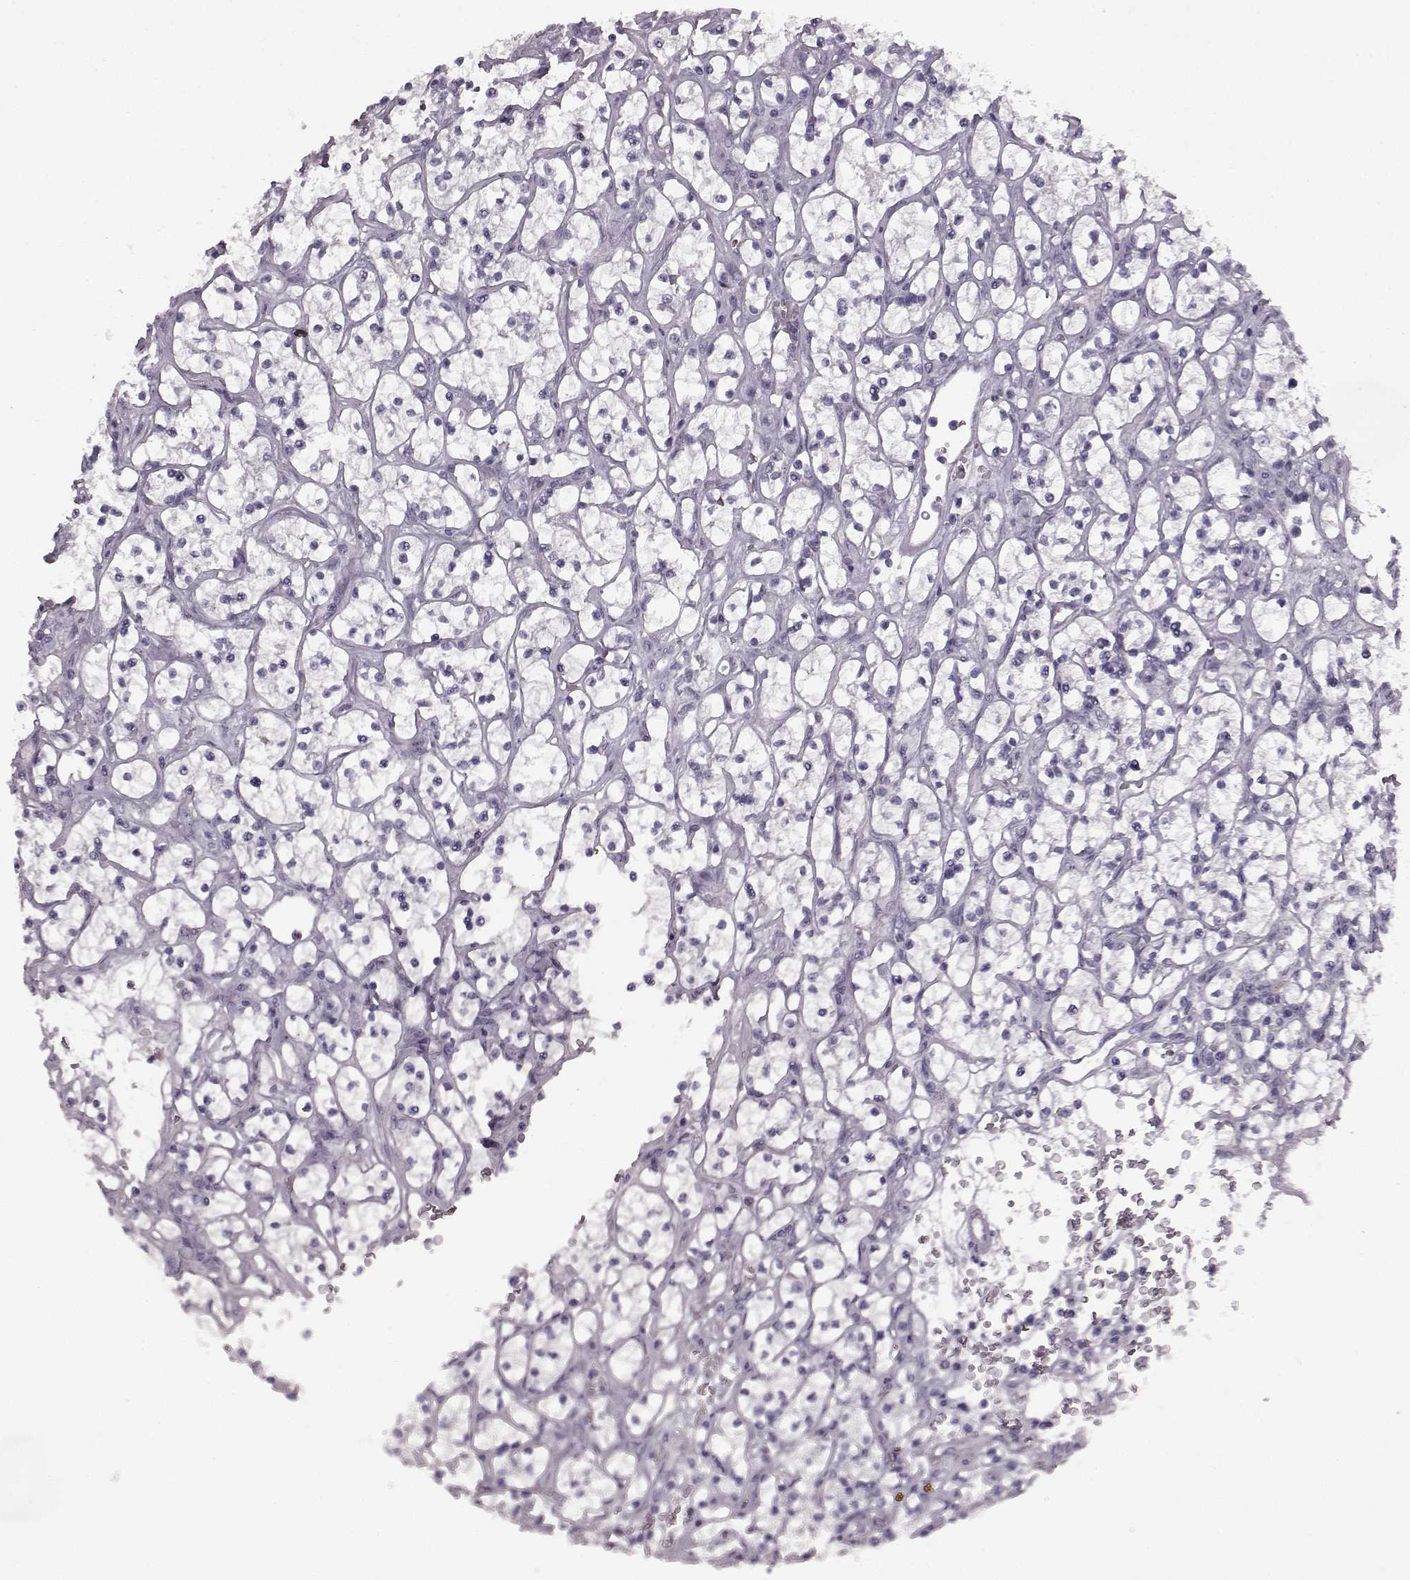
{"staining": {"intensity": "negative", "quantity": "none", "location": "none"}, "tissue": "renal cancer", "cell_type": "Tumor cells", "image_type": "cancer", "snomed": [{"axis": "morphology", "description": "Adenocarcinoma, NOS"}, {"axis": "topography", "description": "Kidney"}], "caption": "DAB immunohistochemical staining of human adenocarcinoma (renal) displays no significant positivity in tumor cells. (DAB immunohistochemistry with hematoxylin counter stain).", "gene": "PRPH2", "patient": {"sex": "female", "age": 64}}